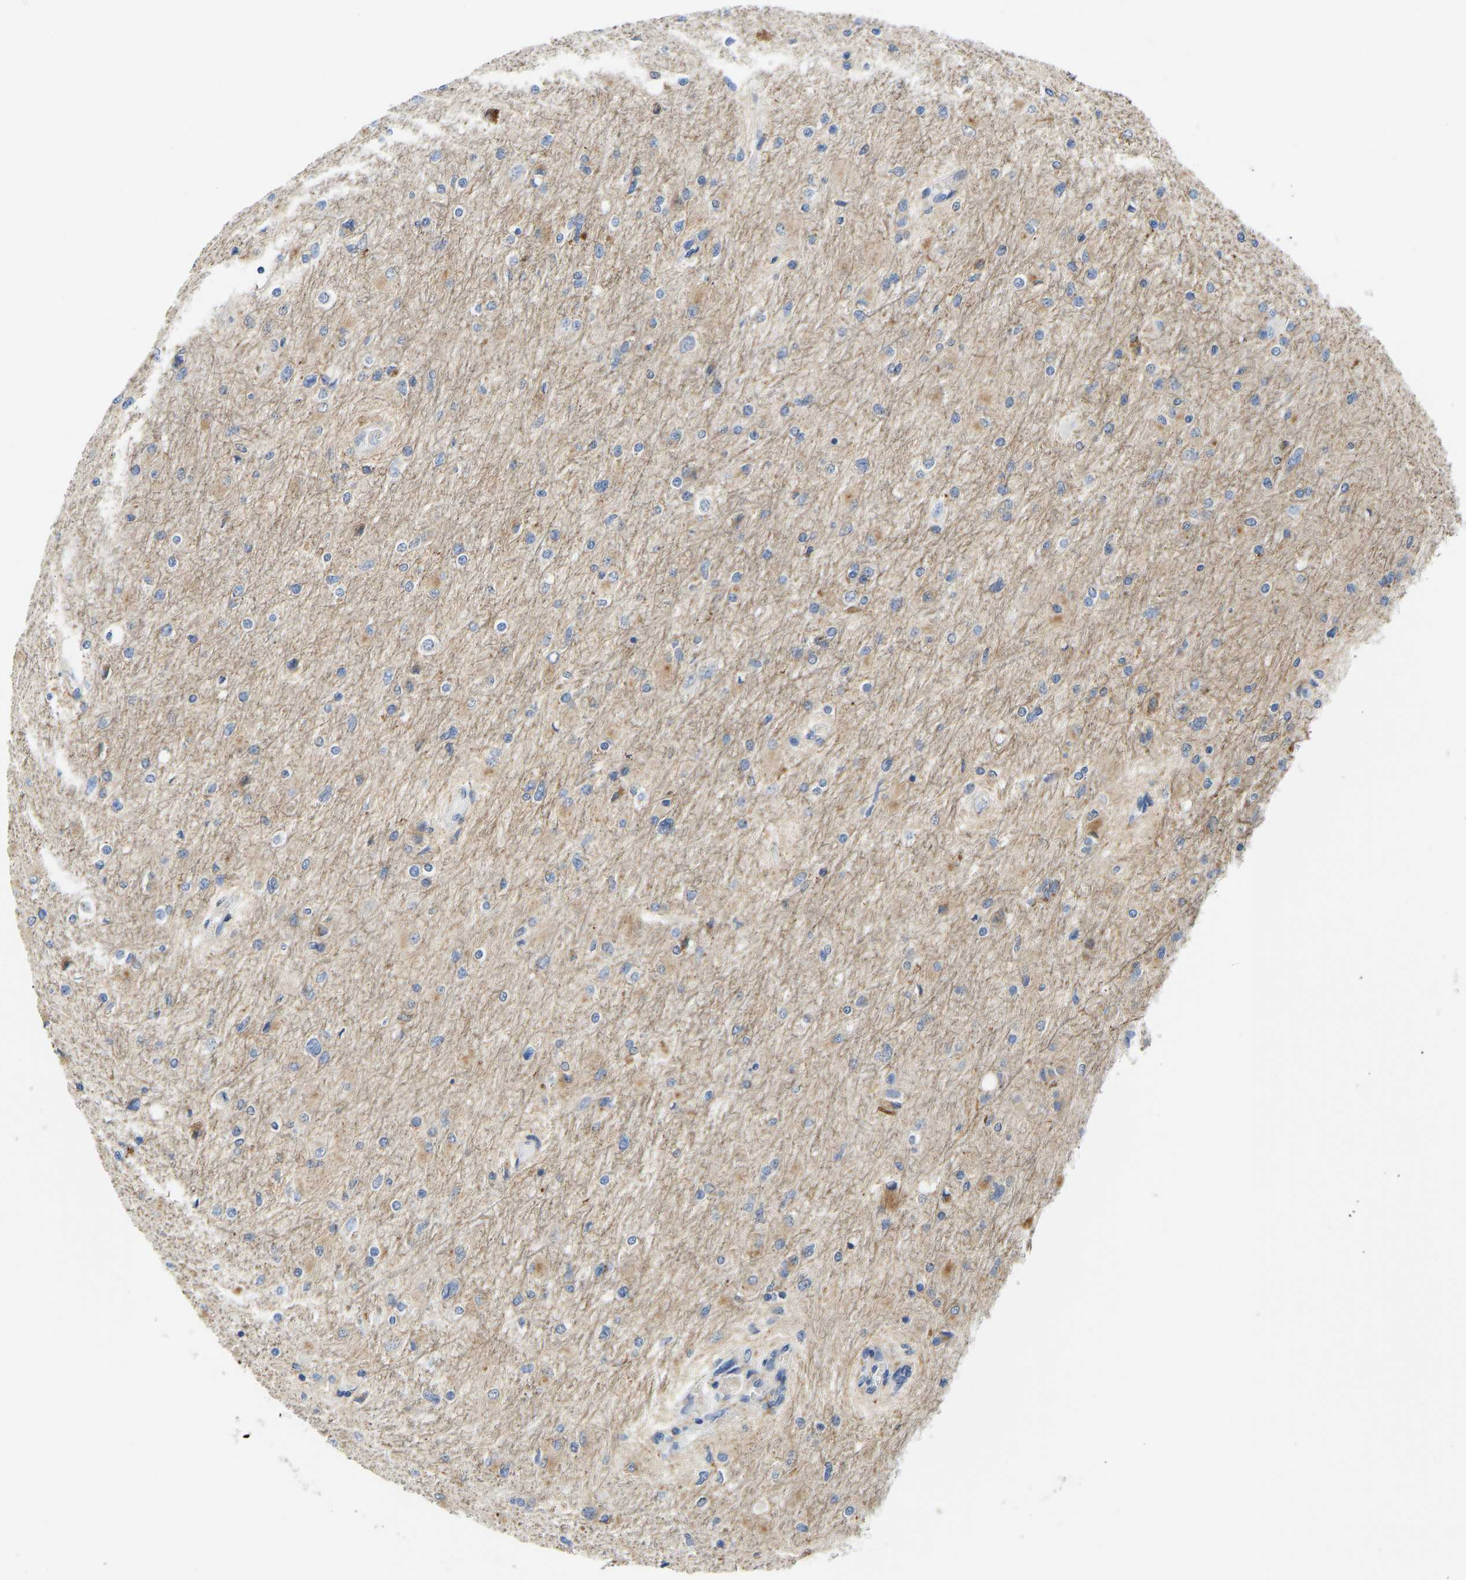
{"staining": {"intensity": "moderate", "quantity": "<25%", "location": "cytoplasmic/membranous"}, "tissue": "glioma", "cell_type": "Tumor cells", "image_type": "cancer", "snomed": [{"axis": "morphology", "description": "Glioma, malignant, High grade"}, {"axis": "topography", "description": "Cerebral cortex"}], "caption": "Immunohistochemistry (IHC) of malignant glioma (high-grade) exhibits low levels of moderate cytoplasmic/membranous expression in about <25% of tumor cells.", "gene": "ATP6V1E1", "patient": {"sex": "female", "age": 36}}